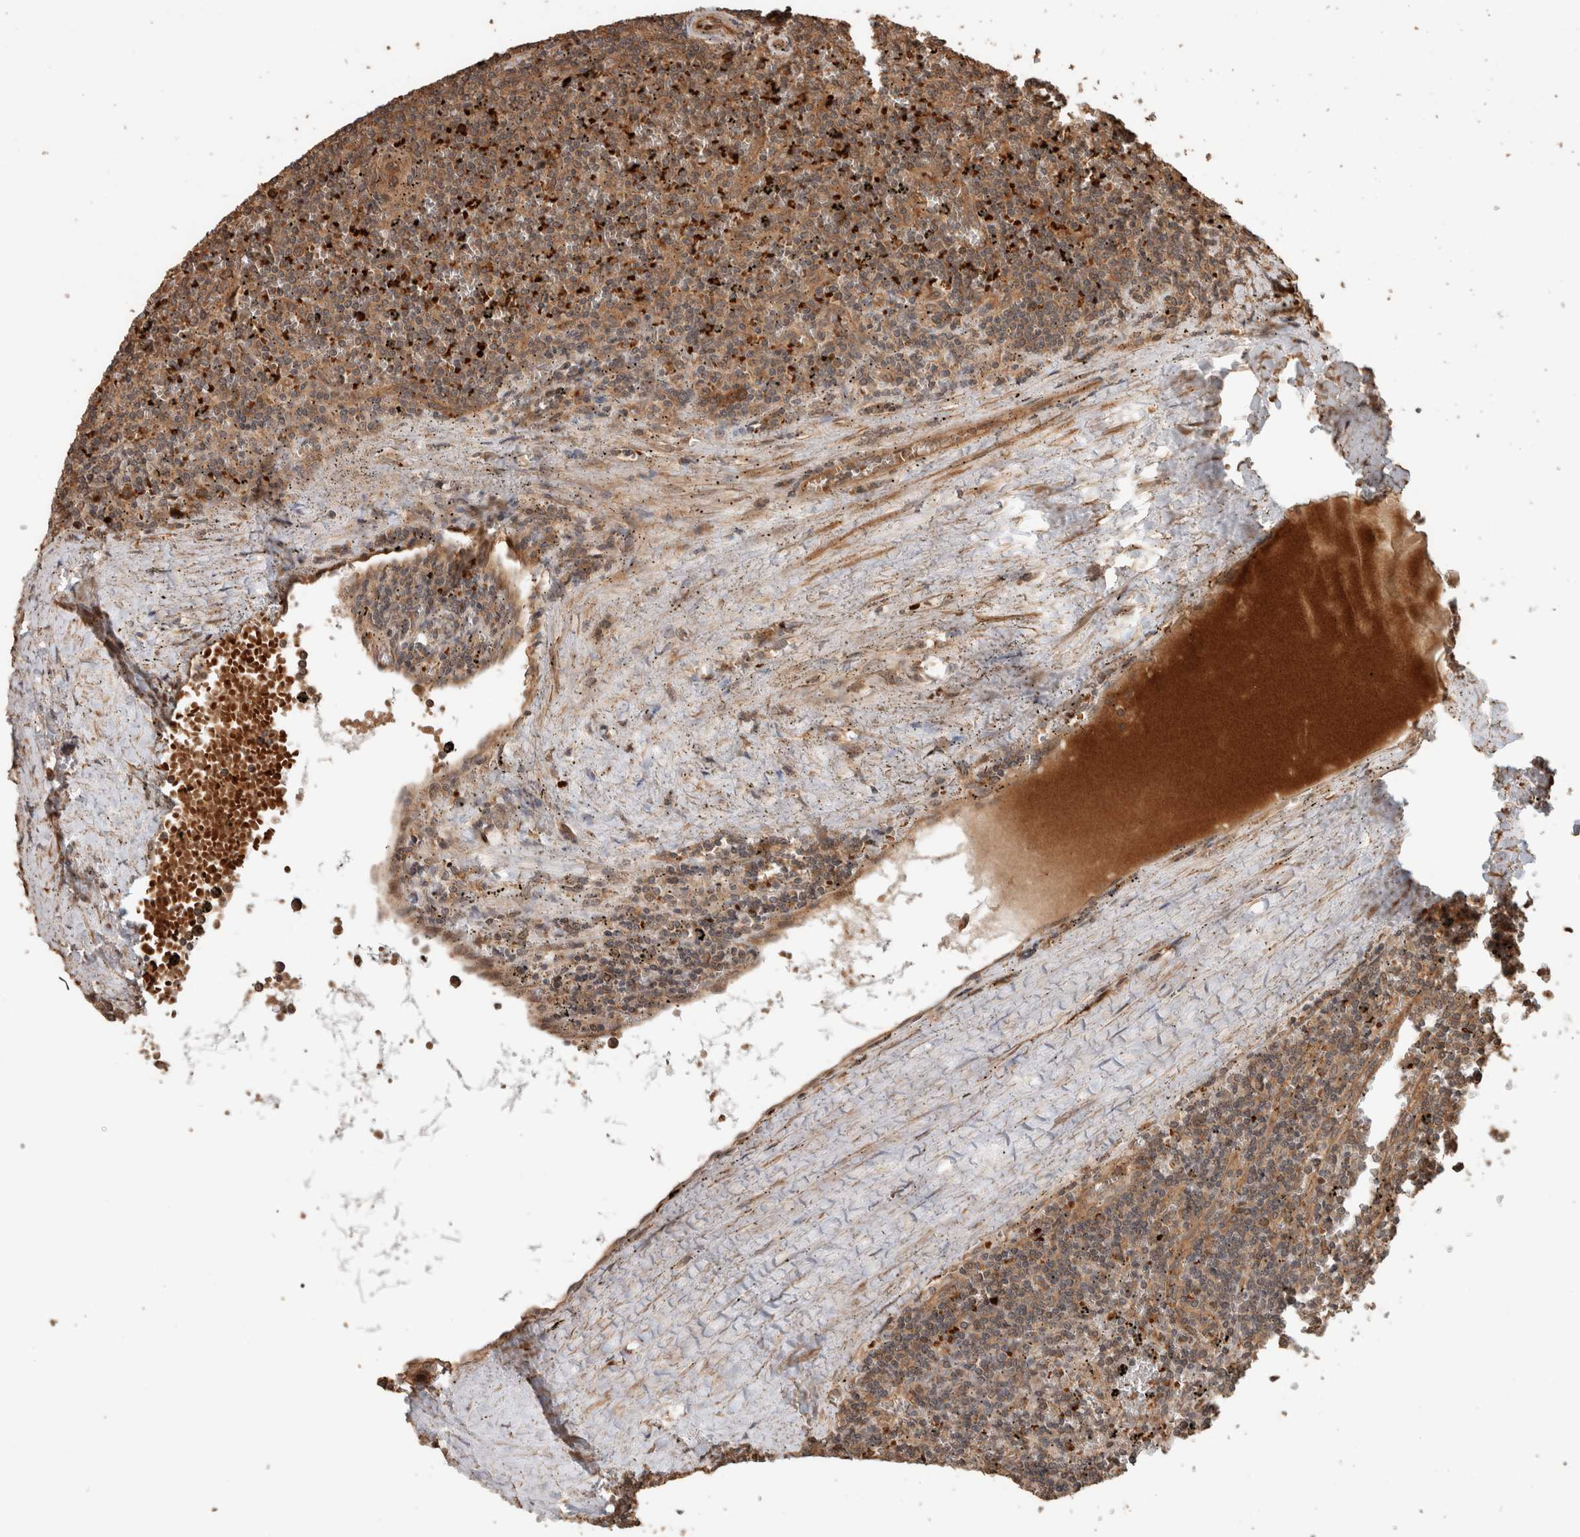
{"staining": {"intensity": "moderate", "quantity": ">75%", "location": "cytoplasmic/membranous"}, "tissue": "lymphoma", "cell_type": "Tumor cells", "image_type": "cancer", "snomed": [{"axis": "morphology", "description": "Malignant lymphoma, non-Hodgkin's type, Low grade"}, {"axis": "topography", "description": "Spleen"}], "caption": "A brown stain highlights moderate cytoplasmic/membranous expression of a protein in human low-grade malignant lymphoma, non-Hodgkin's type tumor cells.", "gene": "OTUD6B", "patient": {"sex": "female", "age": 50}}